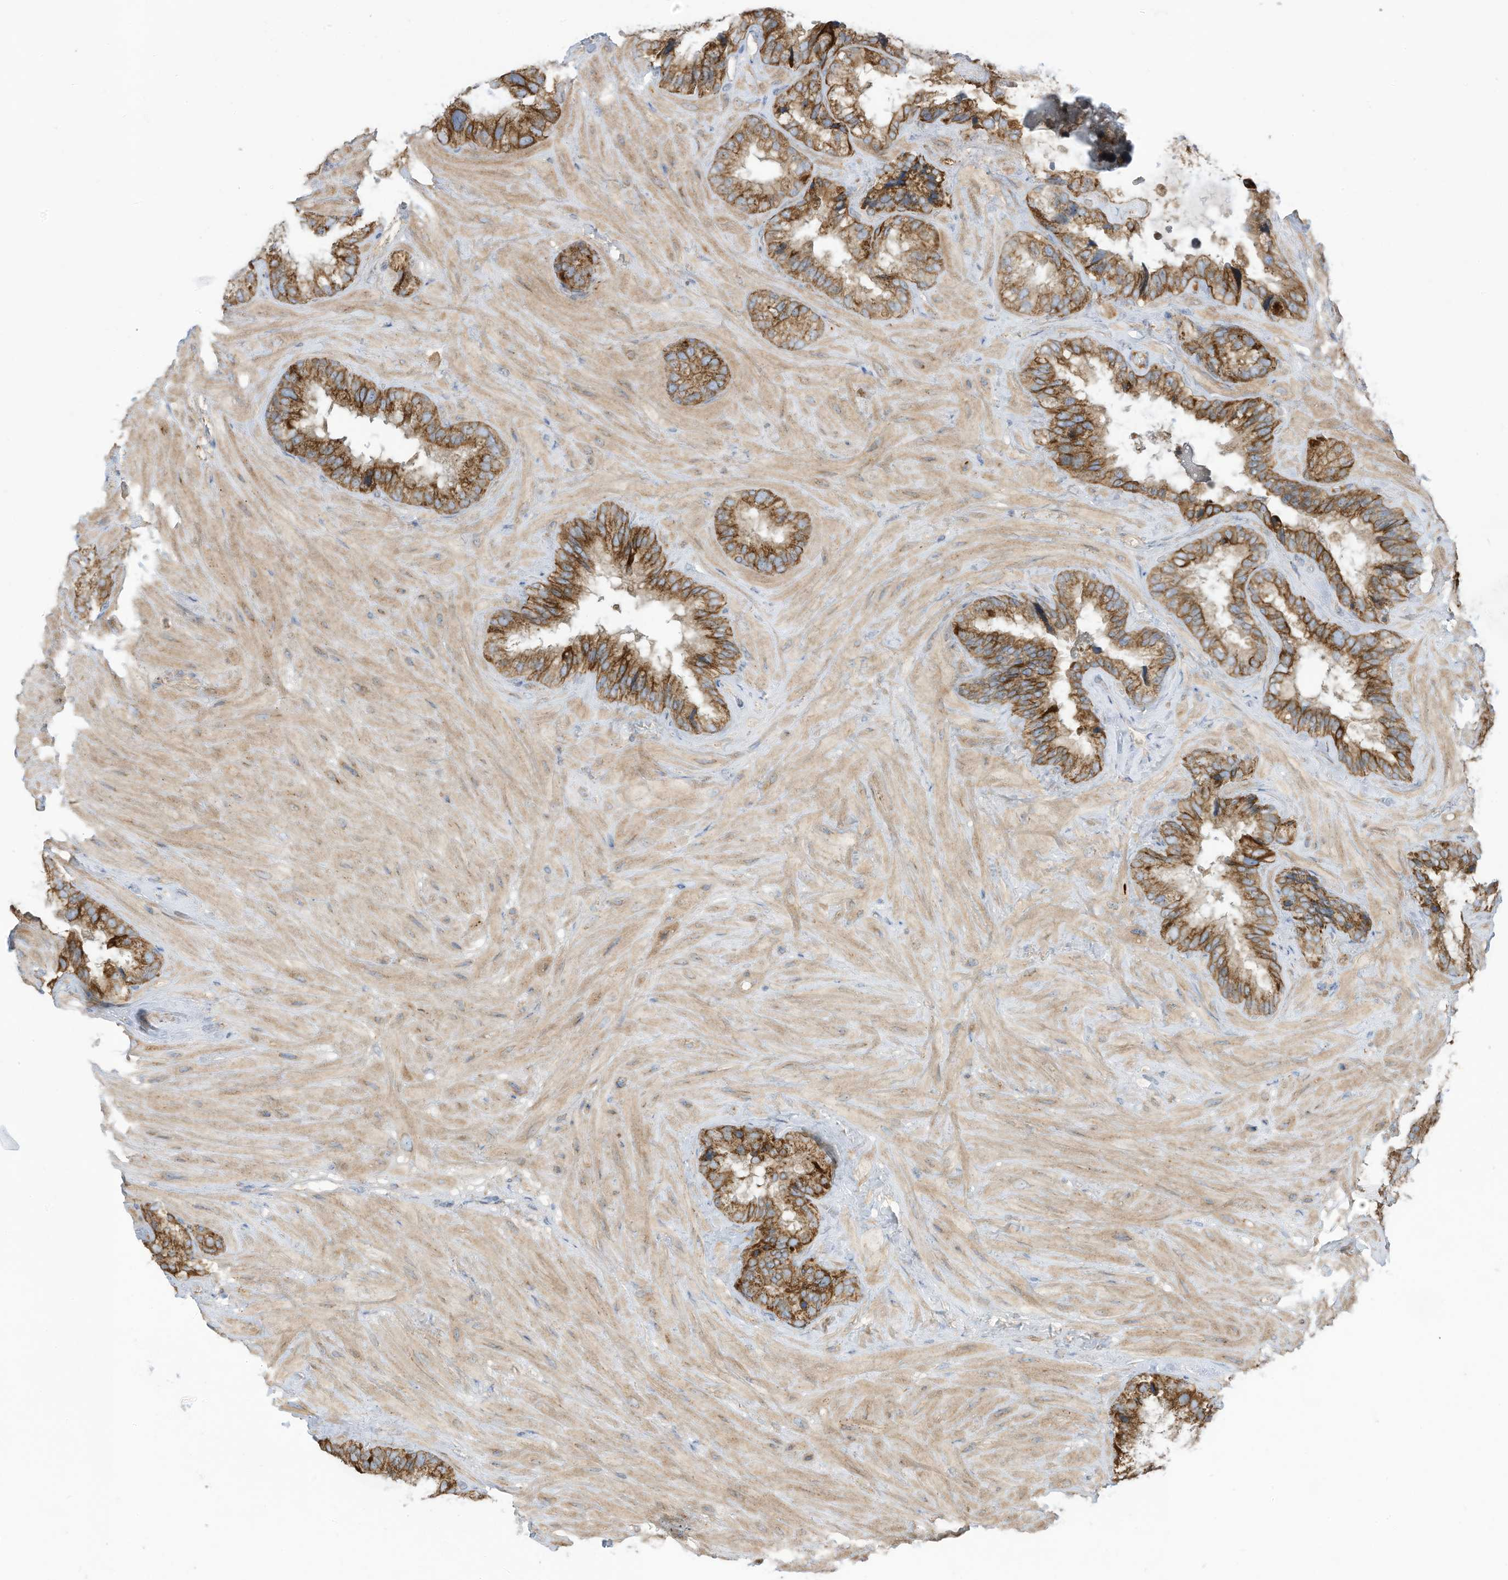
{"staining": {"intensity": "strong", "quantity": ">75%", "location": "cytoplasmic/membranous"}, "tissue": "seminal vesicle", "cell_type": "Glandular cells", "image_type": "normal", "snomed": [{"axis": "morphology", "description": "Normal tissue, NOS"}, {"axis": "topography", "description": "Prostate"}, {"axis": "topography", "description": "Seminal veicle"}], "caption": "Immunohistochemical staining of normal human seminal vesicle exhibits >75% levels of strong cytoplasmic/membranous protein expression in about >75% of glandular cells. The staining is performed using DAB (3,3'-diaminobenzidine) brown chromogen to label protein expression. The nuclei are counter-stained blue using hematoxylin.", "gene": "CGAS", "patient": {"sex": "male", "age": 68}}